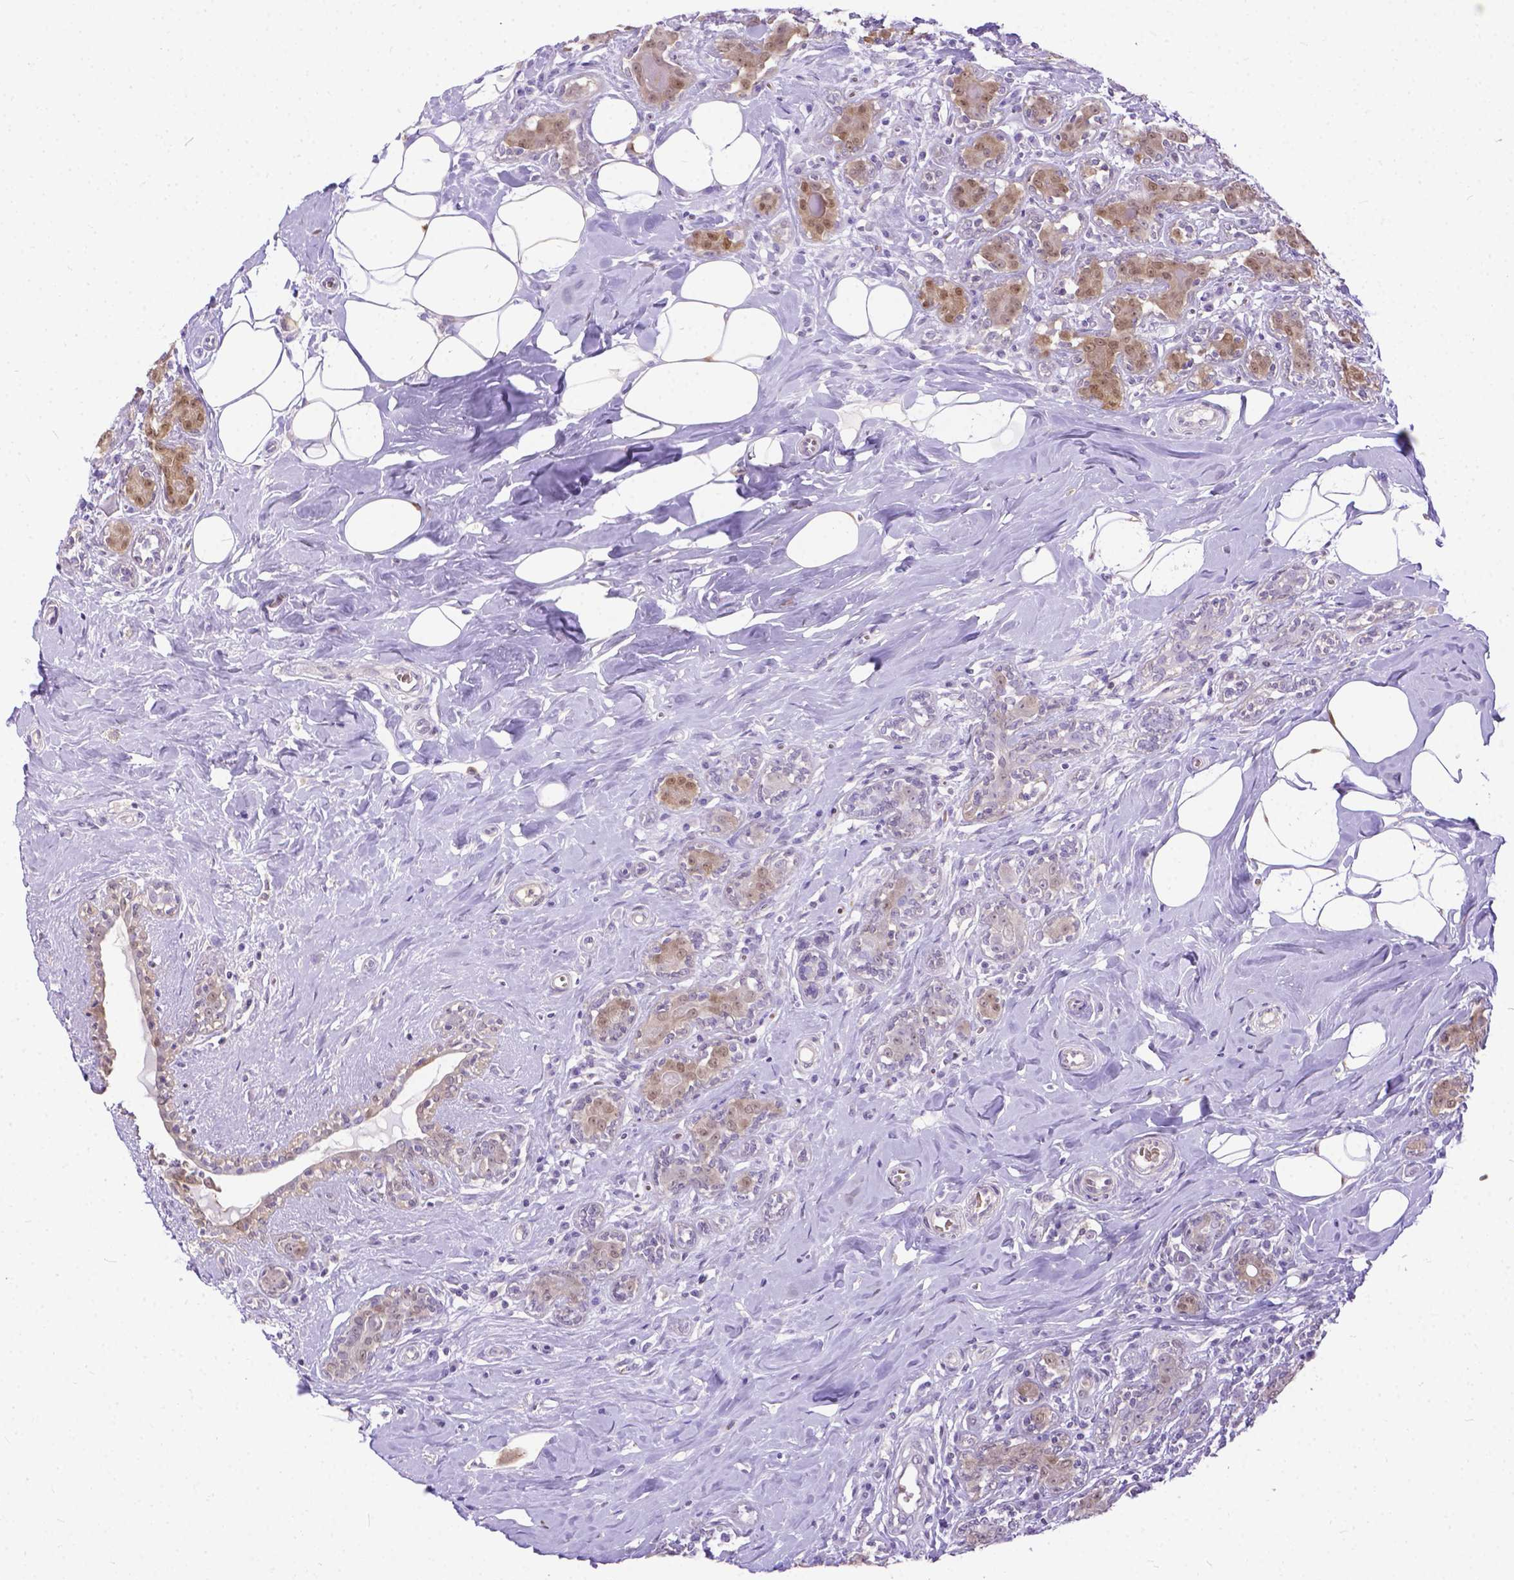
{"staining": {"intensity": "weak", "quantity": "25%-75%", "location": "cytoplasmic/membranous,nuclear"}, "tissue": "breast cancer", "cell_type": "Tumor cells", "image_type": "cancer", "snomed": [{"axis": "morphology", "description": "Normal tissue, NOS"}, {"axis": "morphology", "description": "Duct carcinoma"}, {"axis": "topography", "description": "Breast"}], "caption": "Immunohistochemistry (IHC) photomicrograph of human breast cancer stained for a protein (brown), which shows low levels of weak cytoplasmic/membranous and nuclear staining in about 25%-75% of tumor cells.", "gene": "TMEM169", "patient": {"sex": "female", "age": 43}}